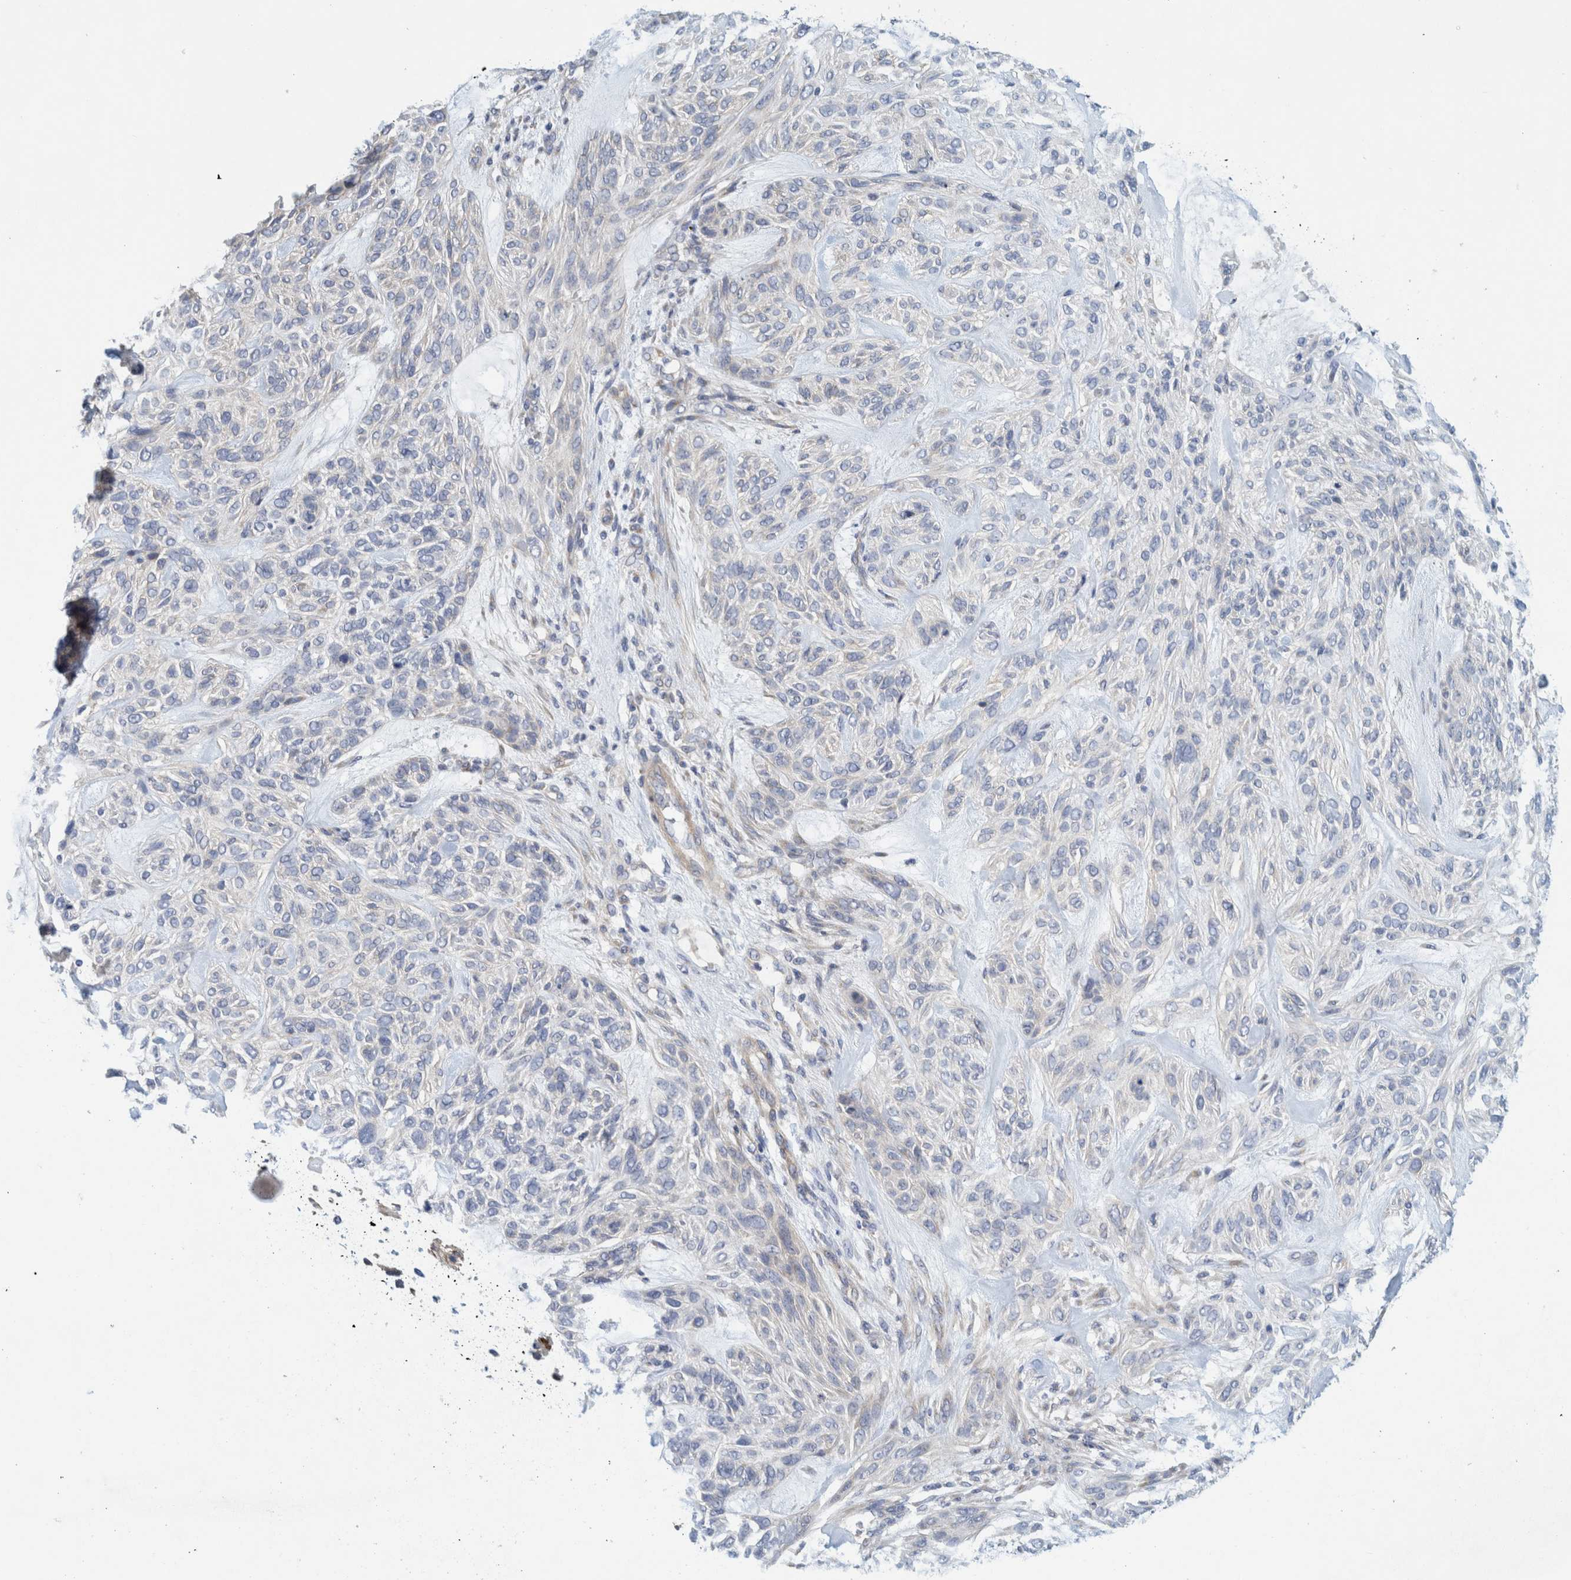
{"staining": {"intensity": "negative", "quantity": "none", "location": "none"}, "tissue": "skin cancer", "cell_type": "Tumor cells", "image_type": "cancer", "snomed": [{"axis": "morphology", "description": "Basal cell carcinoma"}, {"axis": "topography", "description": "Skin"}], "caption": "Photomicrograph shows no significant protein positivity in tumor cells of basal cell carcinoma (skin). (DAB immunohistochemistry, high magnification).", "gene": "ZNF324B", "patient": {"sex": "male", "age": 55}}